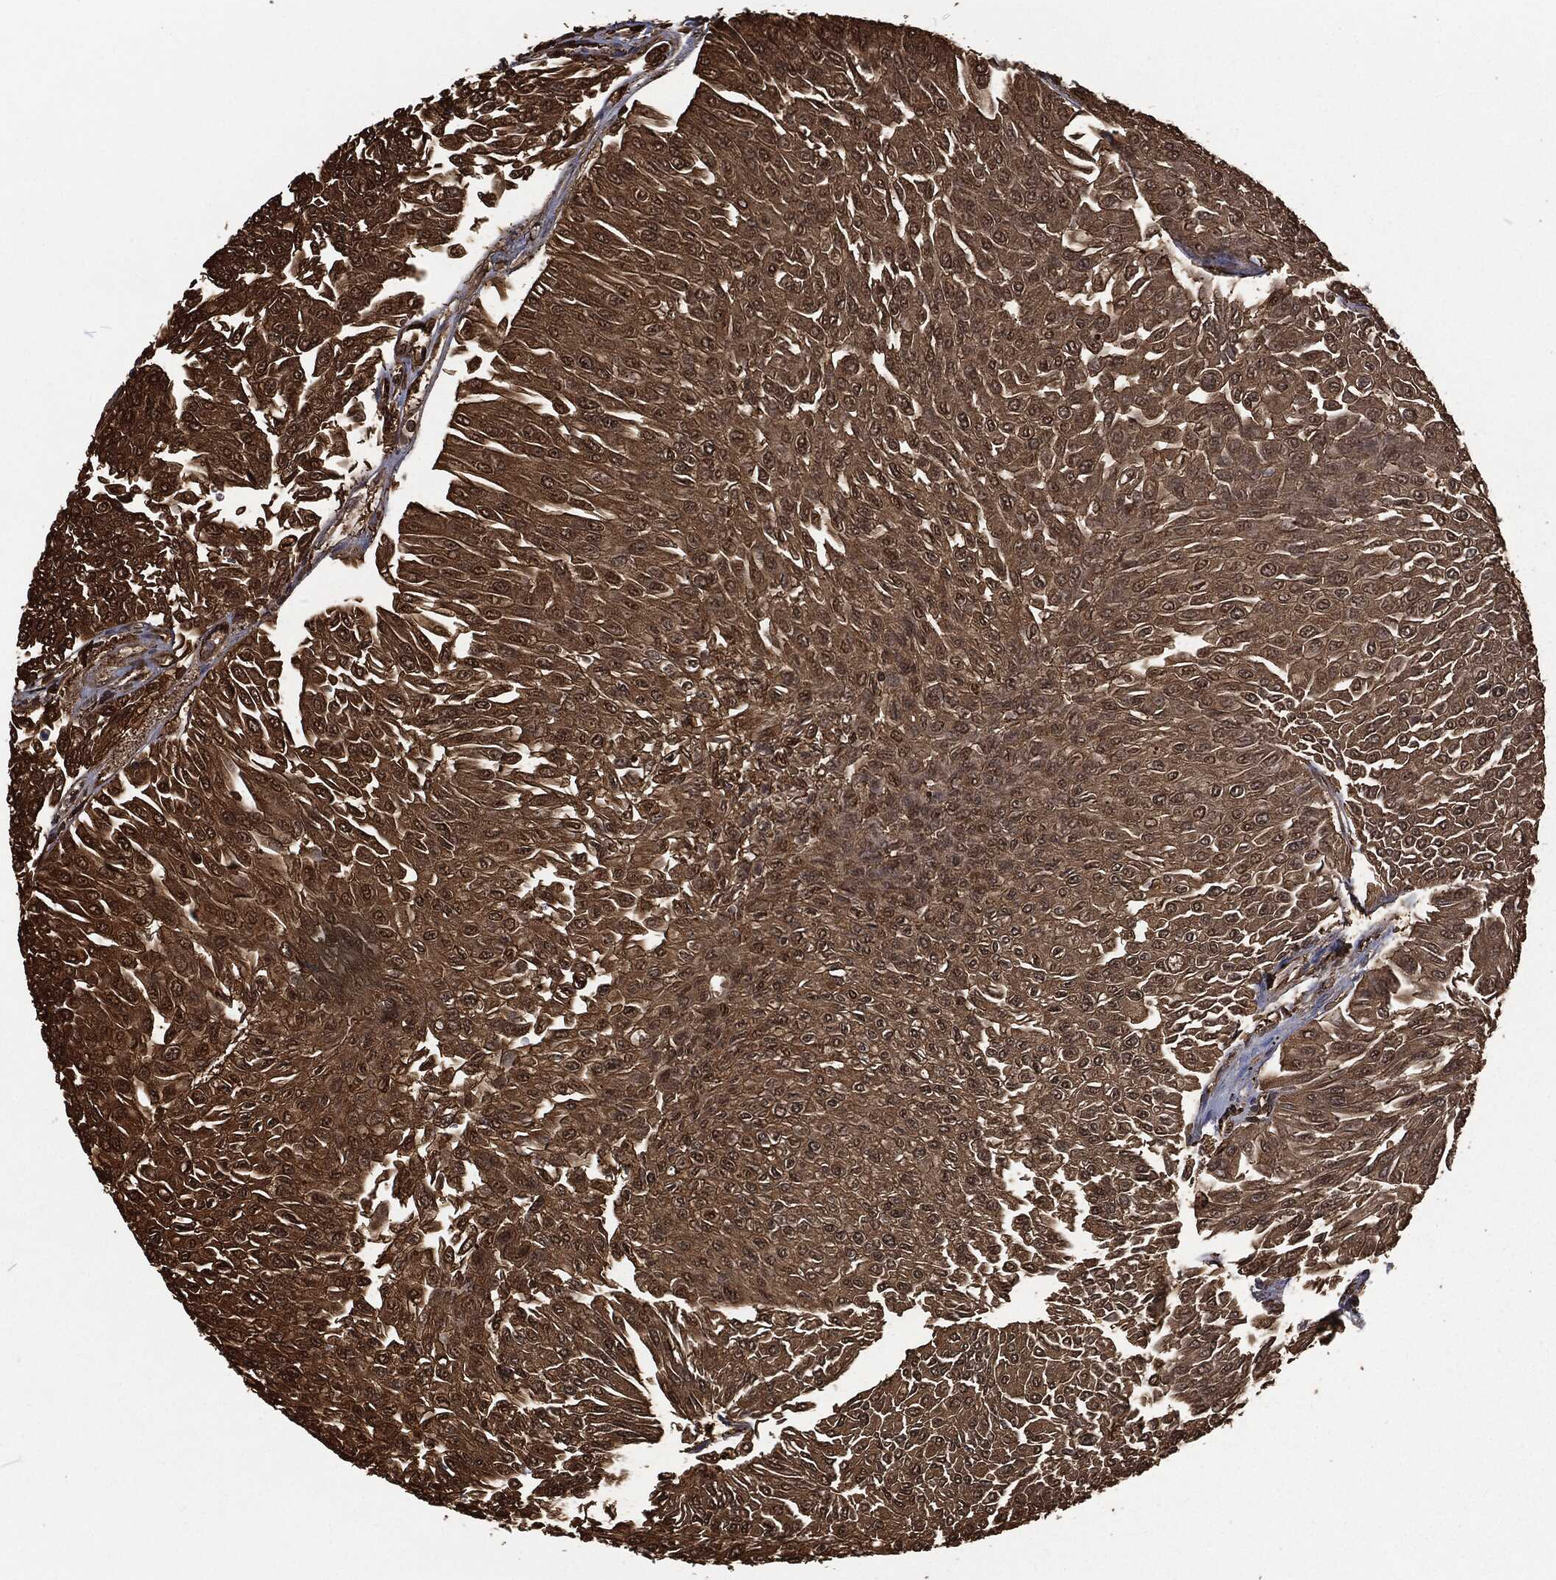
{"staining": {"intensity": "strong", "quantity": ">75%", "location": "cytoplasmic/membranous"}, "tissue": "urothelial cancer", "cell_type": "Tumor cells", "image_type": "cancer", "snomed": [{"axis": "morphology", "description": "Urothelial carcinoma, Low grade"}, {"axis": "topography", "description": "Urinary bladder"}], "caption": "A brown stain labels strong cytoplasmic/membranous staining of a protein in human urothelial cancer tumor cells.", "gene": "PRDX4", "patient": {"sex": "male", "age": 67}}